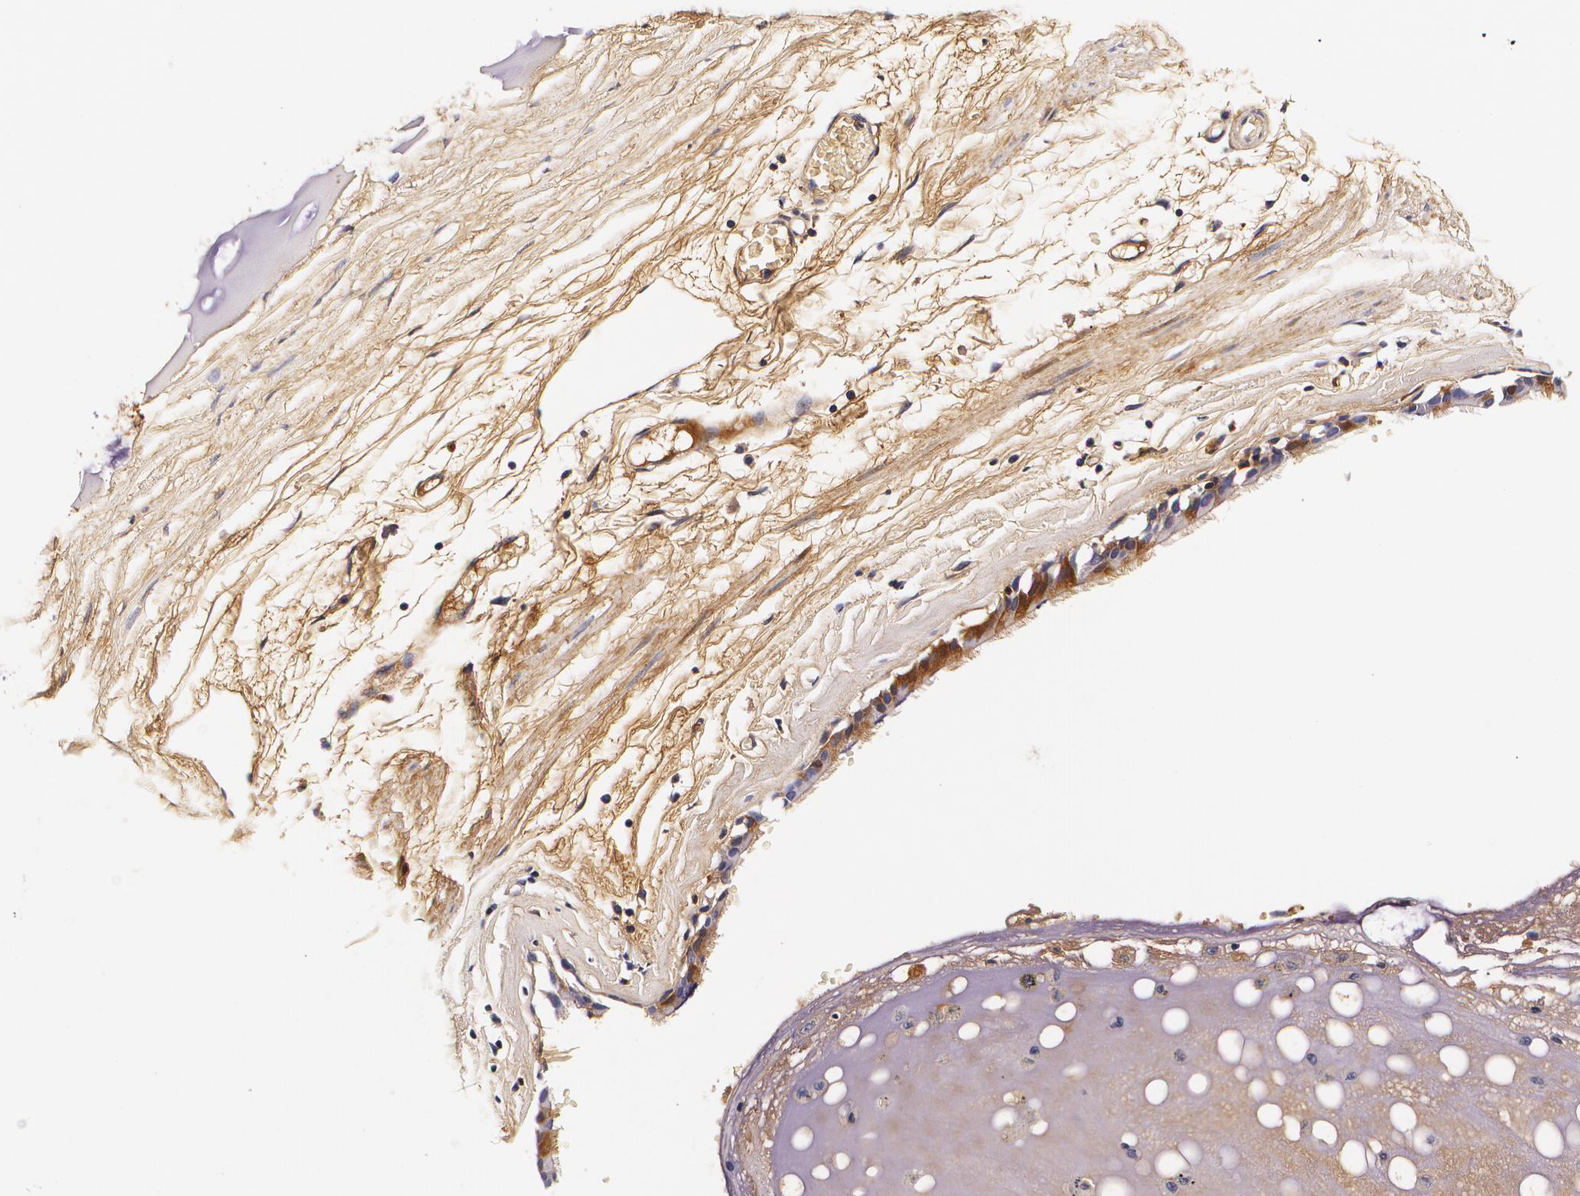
{"staining": {"intensity": "moderate", "quantity": ">75%", "location": "cytoplasmic/membranous"}, "tissue": "adipose tissue", "cell_type": "Adipocytes", "image_type": "normal", "snomed": [{"axis": "morphology", "description": "Normal tissue, NOS"}, {"axis": "topography", "description": "Bronchus"}, {"axis": "topography", "description": "Lung"}], "caption": "This is a micrograph of immunohistochemistry staining of unremarkable adipose tissue, which shows moderate staining in the cytoplasmic/membranous of adipocytes.", "gene": "TTR", "patient": {"sex": "female", "age": 56}}